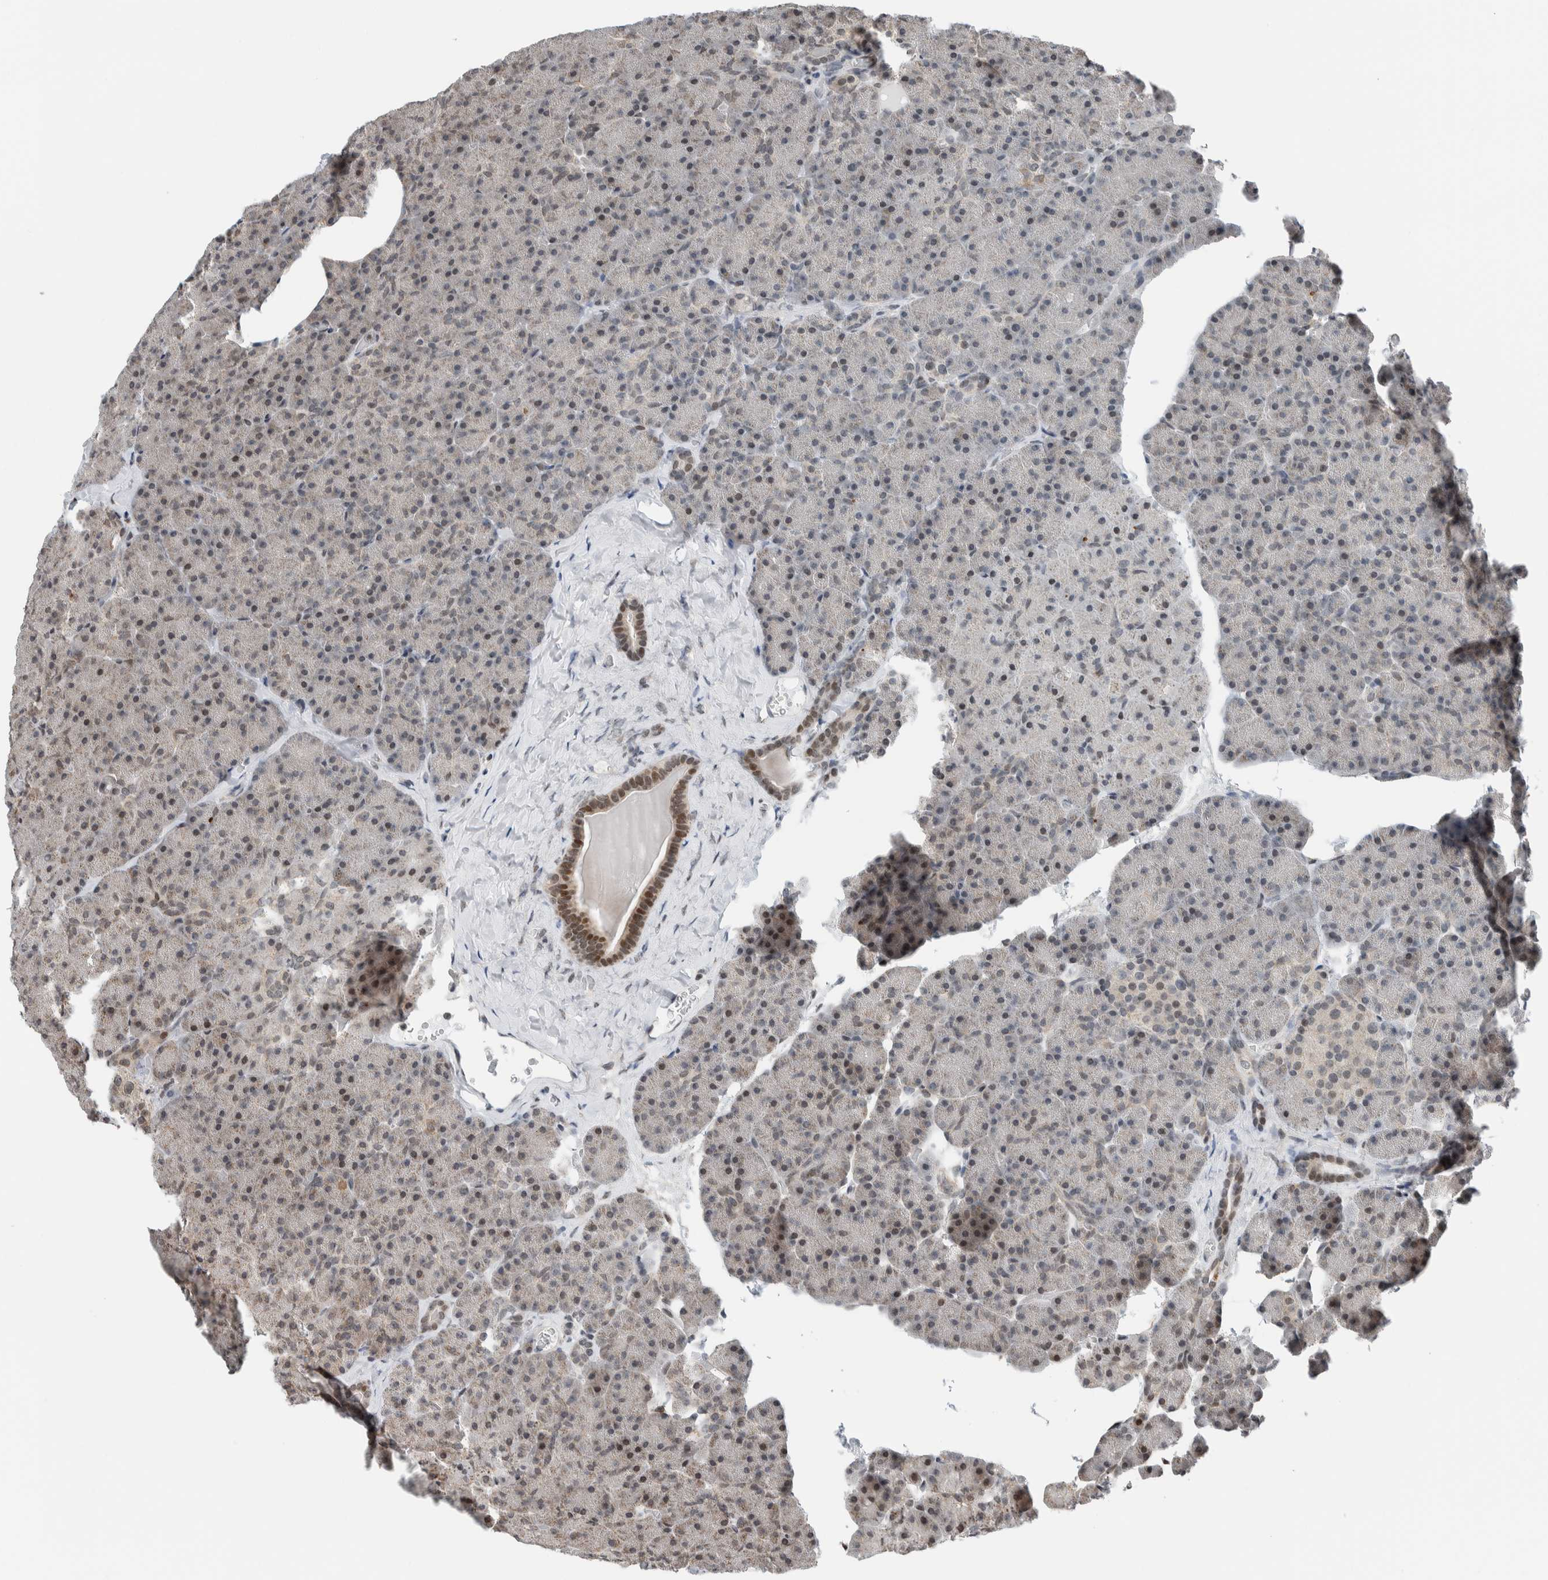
{"staining": {"intensity": "weak", "quantity": "25%-75%", "location": "nuclear"}, "tissue": "pancreas", "cell_type": "Exocrine glandular cells", "image_type": "normal", "snomed": [{"axis": "morphology", "description": "Normal tissue, NOS"}, {"axis": "morphology", "description": "Carcinoid, malignant, NOS"}, {"axis": "topography", "description": "Pancreas"}], "caption": "Human pancreas stained for a protein (brown) displays weak nuclear positive staining in about 25%-75% of exocrine glandular cells.", "gene": "NPLOC4", "patient": {"sex": "female", "age": 35}}